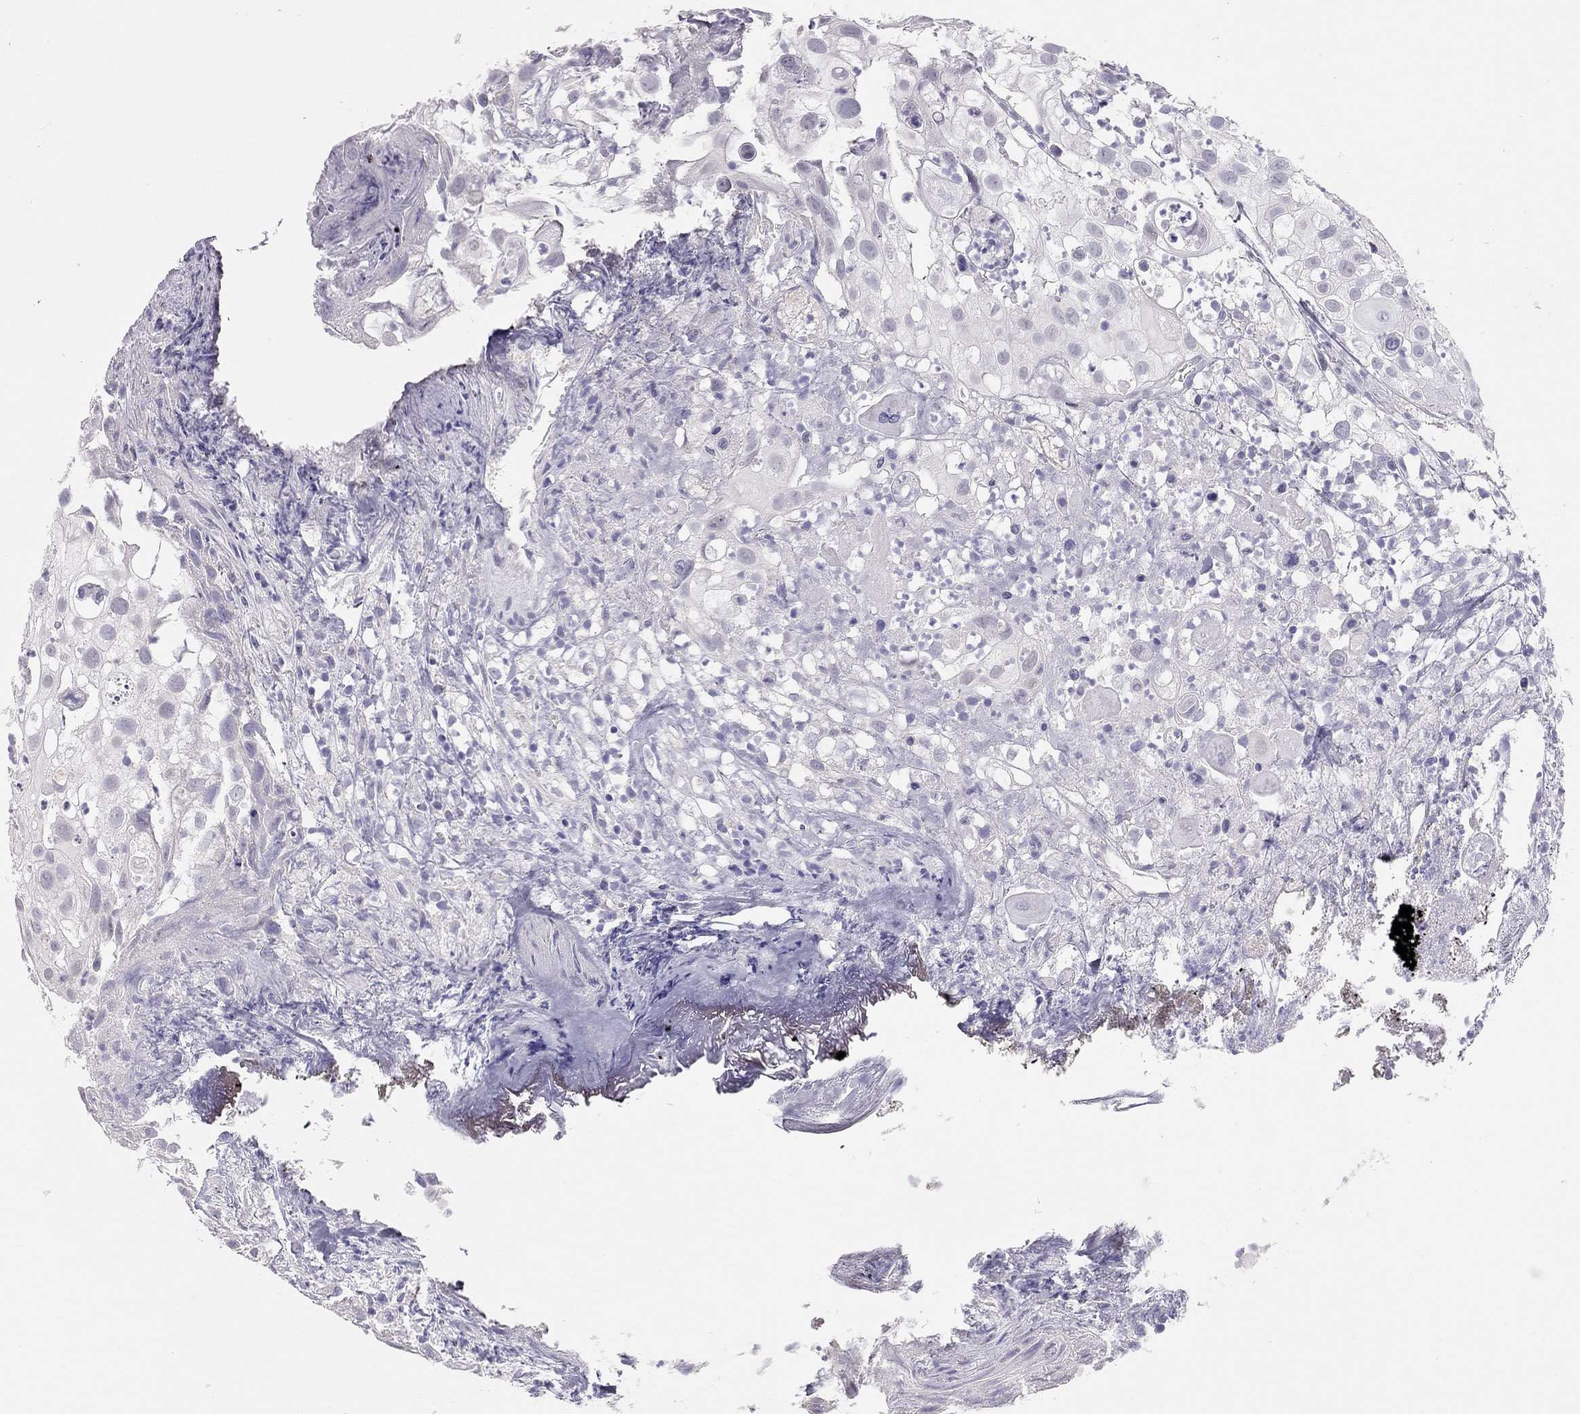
{"staining": {"intensity": "negative", "quantity": "none", "location": "none"}, "tissue": "urothelial cancer", "cell_type": "Tumor cells", "image_type": "cancer", "snomed": [{"axis": "morphology", "description": "Urothelial carcinoma, High grade"}, {"axis": "topography", "description": "Urinary bladder"}], "caption": "Urothelial carcinoma (high-grade) stained for a protein using immunohistochemistry (IHC) exhibits no expression tumor cells.", "gene": "SPATA12", "patient": {"sex": "female", "age": 79}}